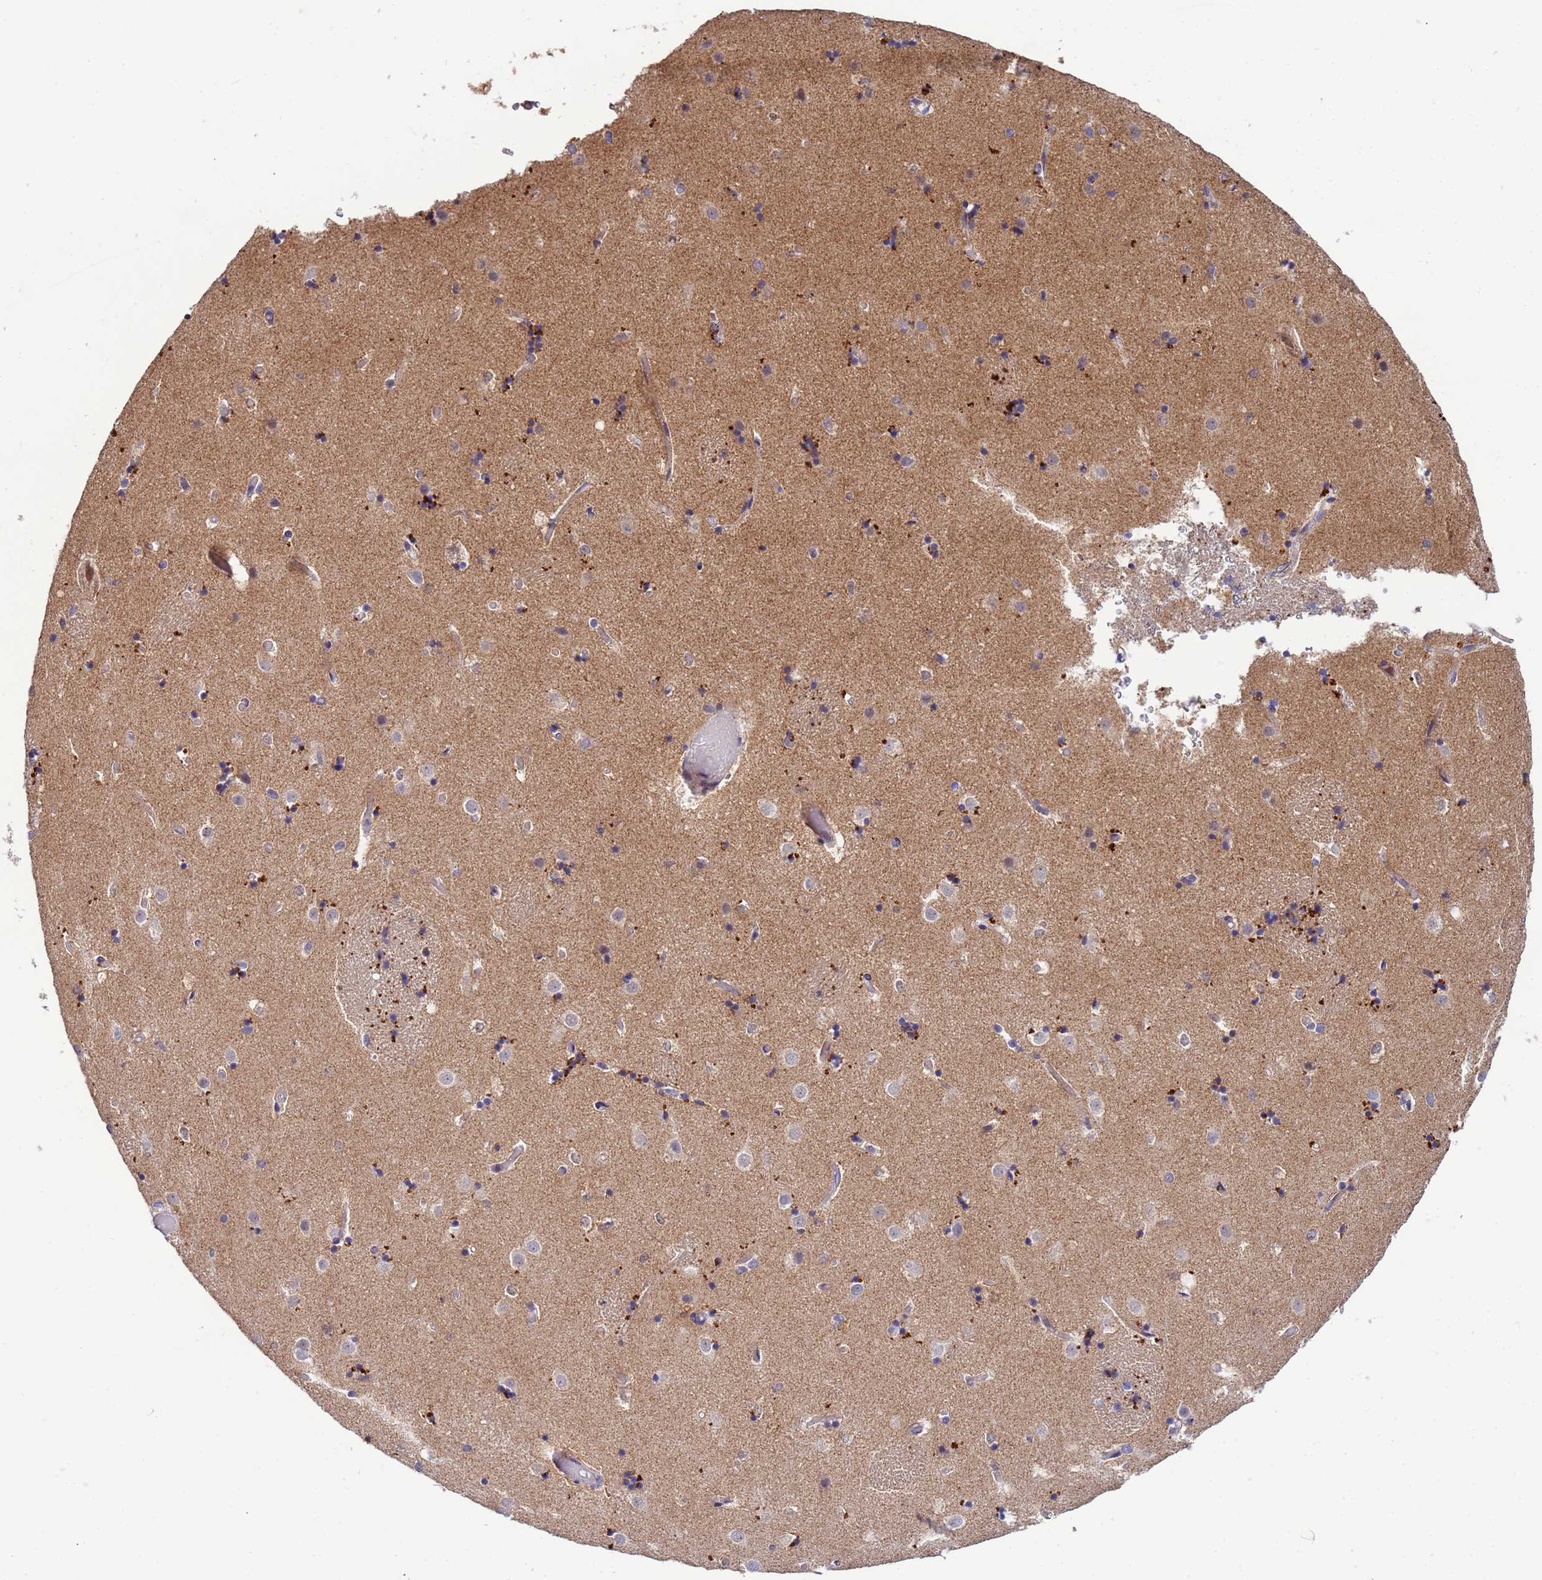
{"staining": {"intensity": "negative", "quantity": "none", "location": "none"}, "tissue": "caudate", "cell_type": "Glial cells", "image_type": "normal", "snomed": [{"axis": "morphology", "description": "Normal tissue, NOS"}, {"axis": "topography", "description": "Lateral ventricle wall"}], "caption": "Glial cells are negative for protein expression in benign human caudate. (IHC, brightfield microscopy, high magnification).", "gene": "CDC34", "patient": {"sex": "female", "age": 52}}